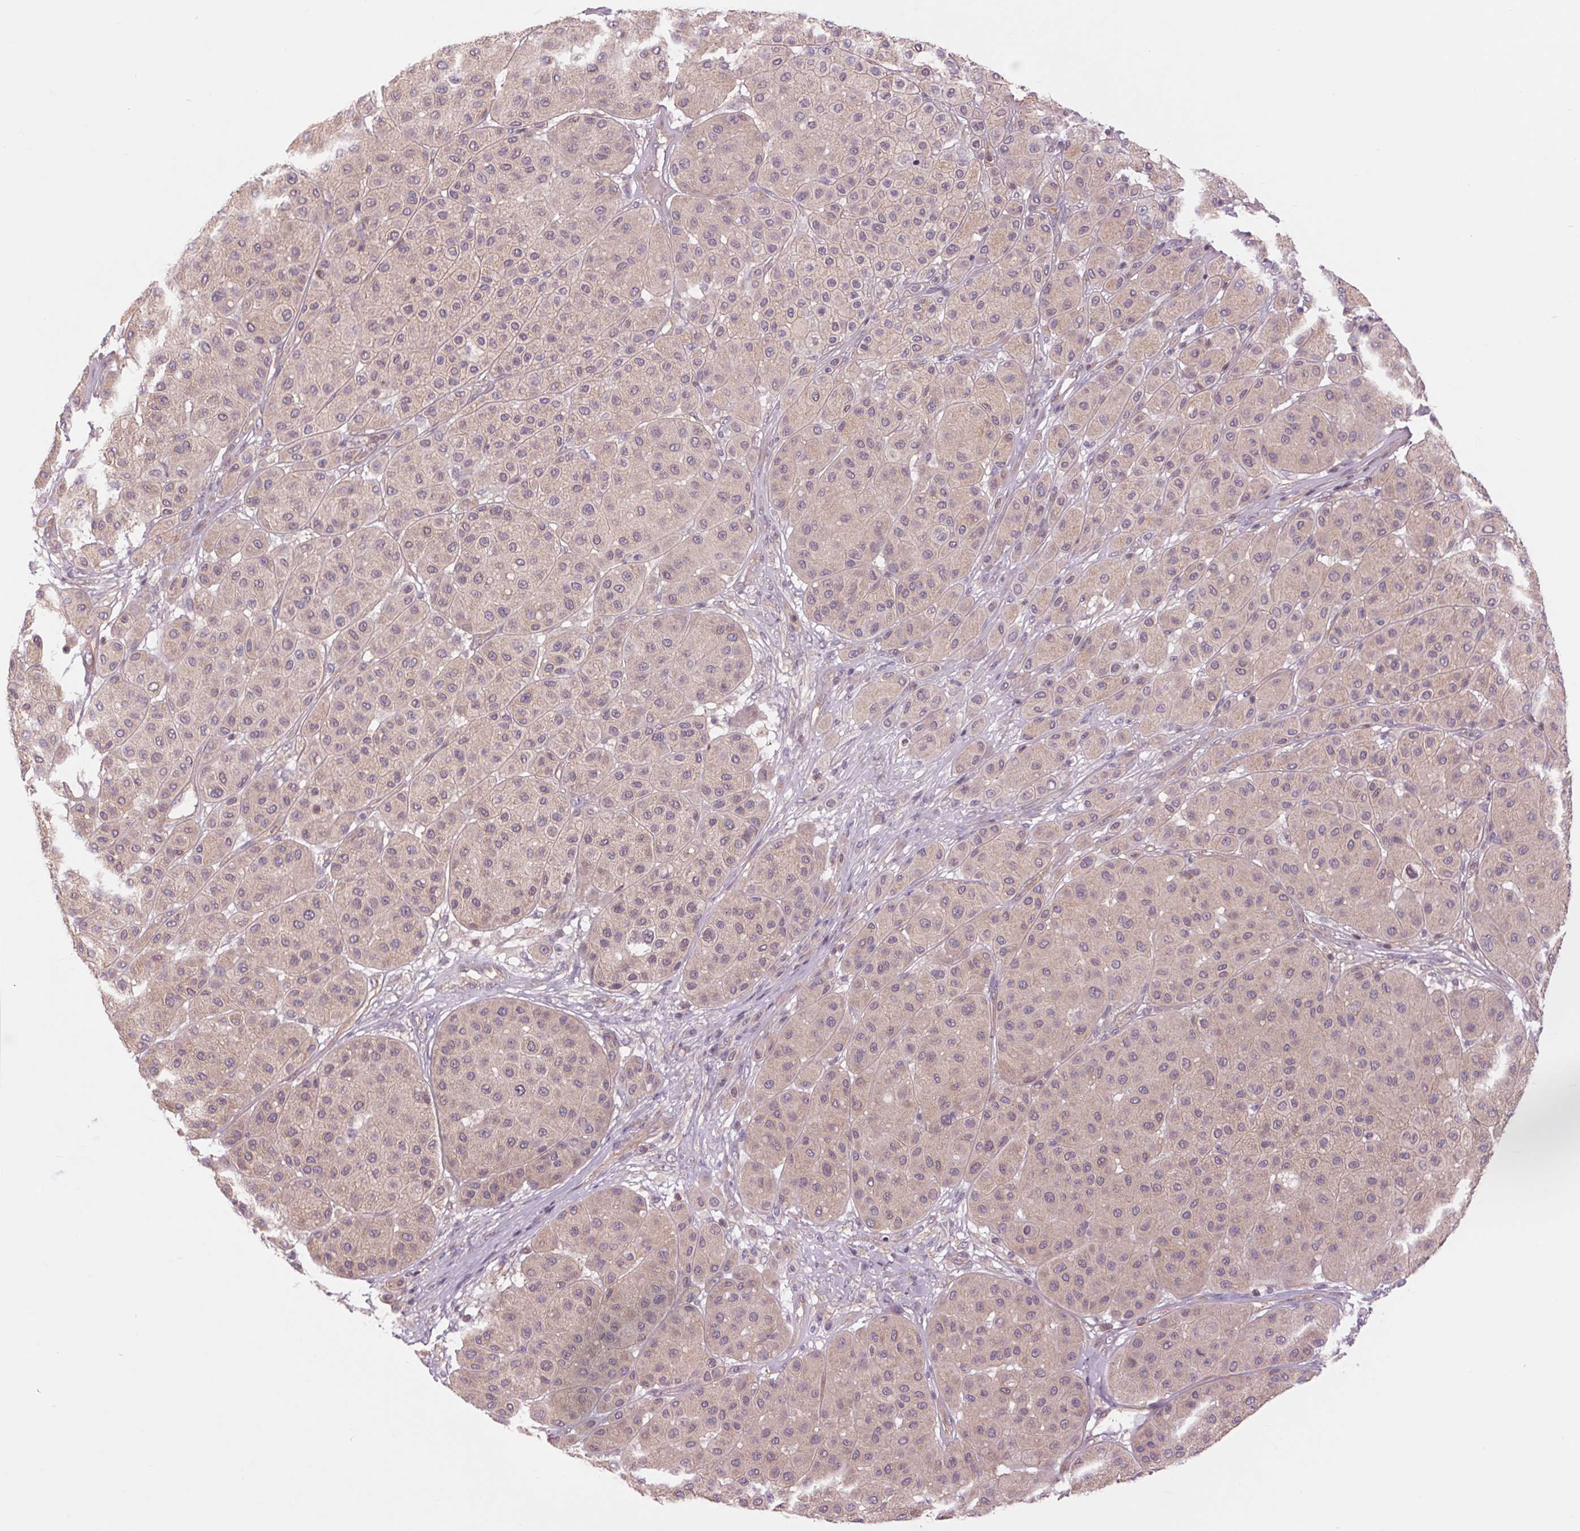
{"staining": {"intensity": "weak", "quantity": "<25%", "location": "cytoplasmic/membranous"}, "tissue": "melanoma", "cell_type": "Tumor cells", "image_type": "cancer", "snomed": [{"axis": "morphology", "description": "Malignant melanoma, Metastatic site"}, {"axis": "topography", "description": "Smooth muscle"}], "caption": "This is an immunohistochemistry (IHC) micrograph of human malignant melanoma (metastatic site). There is no expression in tumor cells.", "gene": "SH3RF2", "patient": {"sex": "male", "age": 41}}